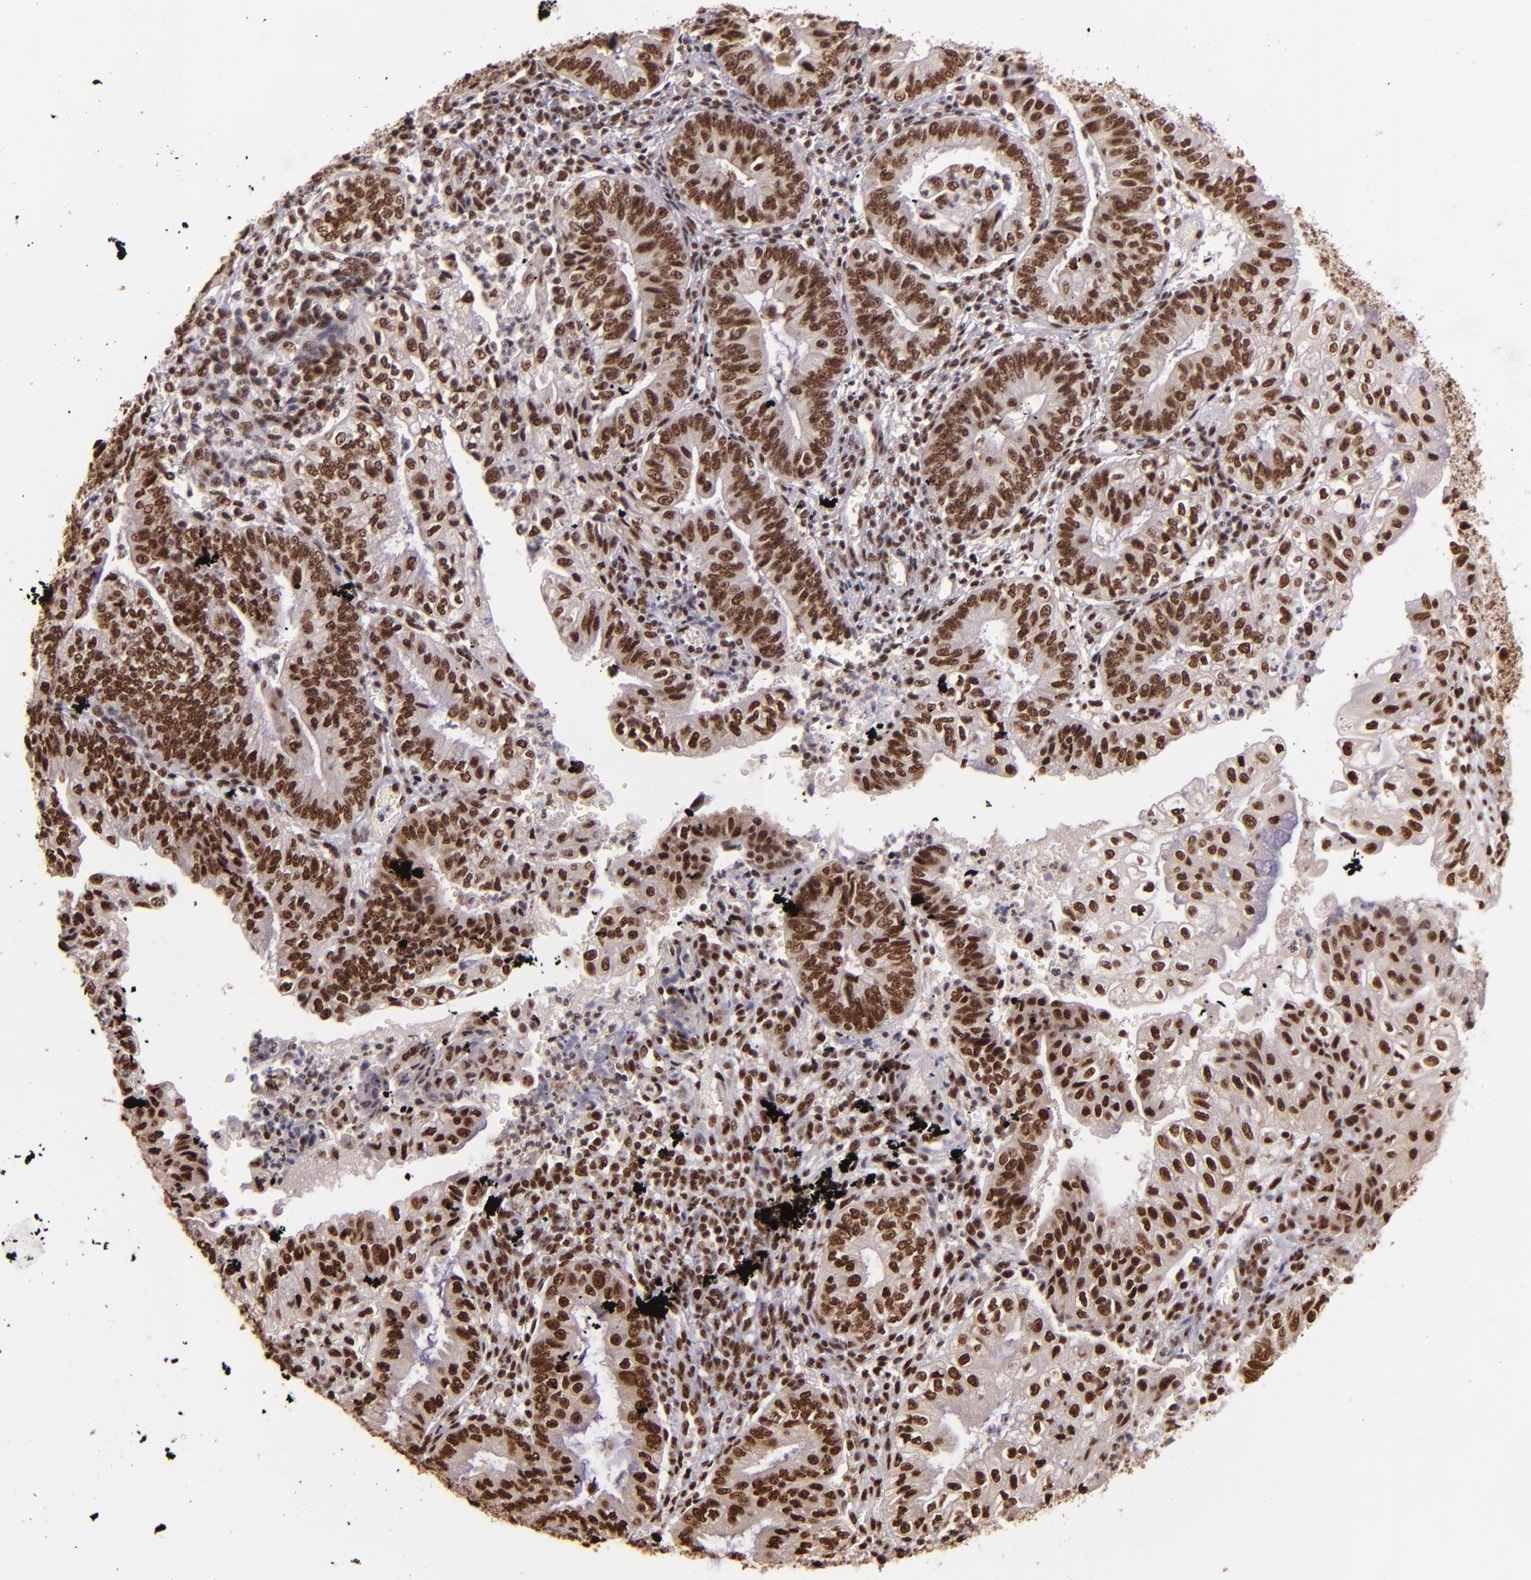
{"staining": {"intensity": "strong", "quantity": ">75%", "location": "nuclear"}, "tissue": "endometrial cancer", "cell_type": "Tumor cells", "image_type": "cancer", "snomed": [{"axis": "morphology", "description": "Adenocarcinoma, NOS"}, {"axis": "topography", "description": "Endometrium"}], "caption": "This is a micrograph of immunohistochemistry (IHC) staining of endometrial cancer (adenocarcinoma), which shows strong expression in the nuclear of tumor cells.", "gene": "PQBP1", "patient": {"sex": "female", "age": 55}}